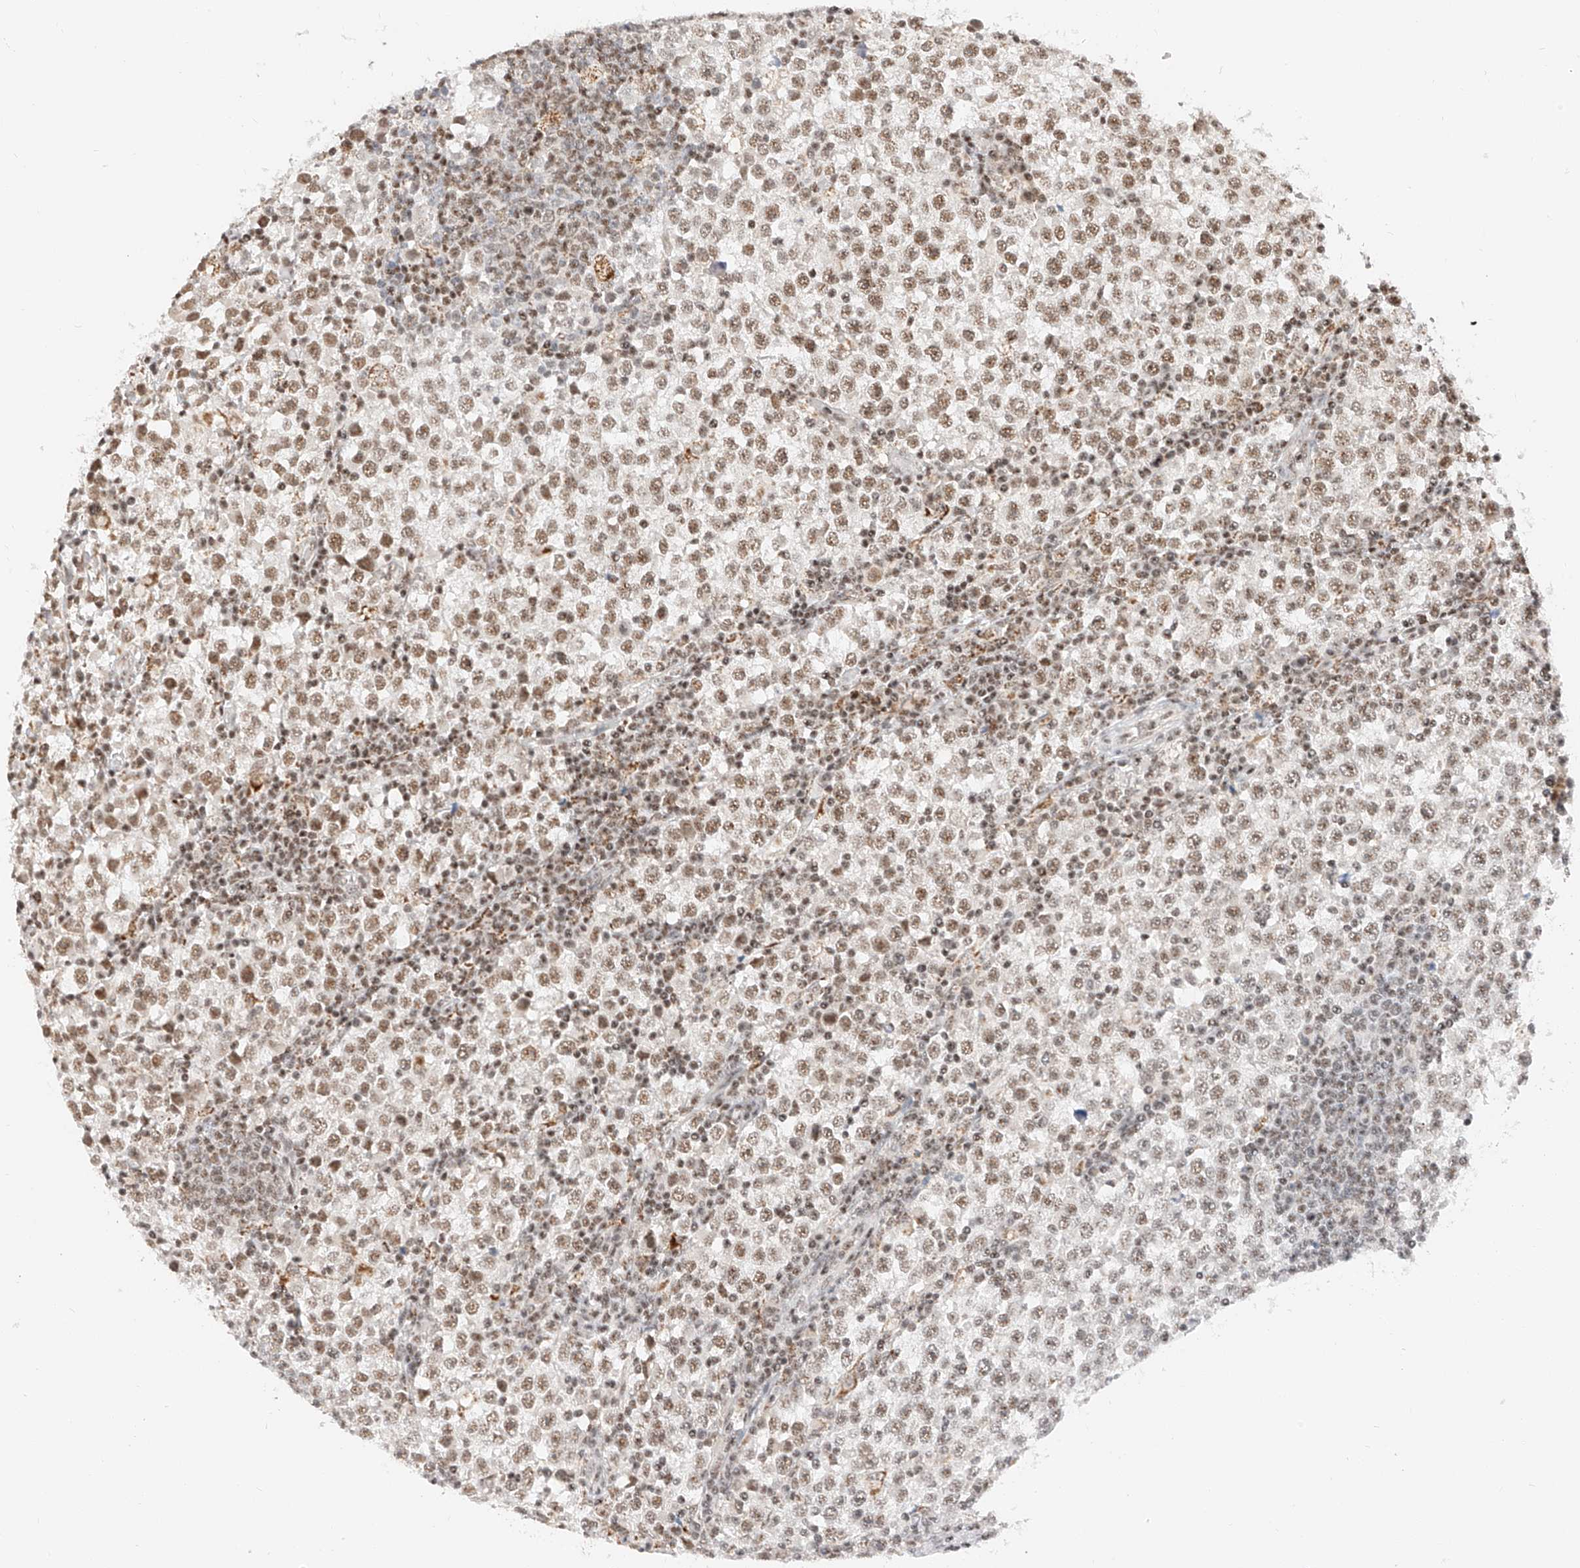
{"staining": {"intensity": "moderate", "quantity": "25%-75%", "location": "nuclear"}, "tissue": "testis cancer", "cell_type": "Tumor cells", "image_type": "cancer", "snomed": [{"axis": "morphology", "description": "Seminoma, NOS"}, {"axis": "topography", "description": "Testis"}], "caption": "Testis cancer (seminoma) tissue exhibits moderate nuclear positivity in approximately 25%-75% of tumor cells", "gene": "NRF1", "patient": {"sex": "male", "age": 65}}